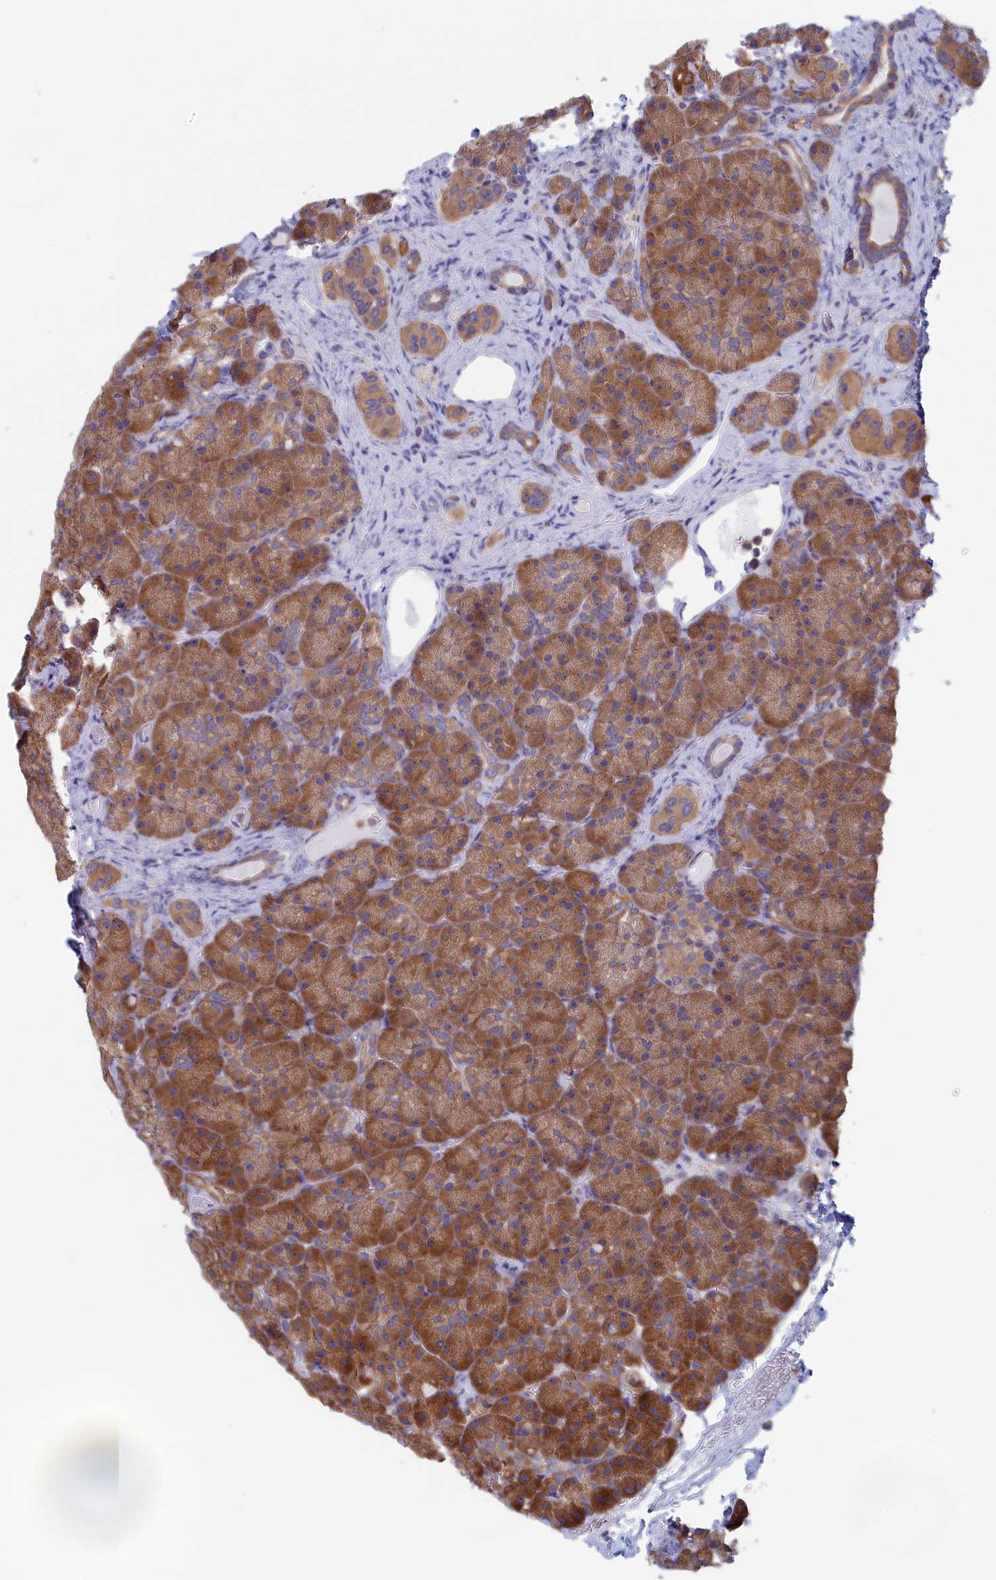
{"staining": {"intensity": "moderate", "quantity": ">75%", "location": "cytoplasmic/membranous"}, "tissue": "pancreas", "cell_type": "Exocrine glandular cells", "image_type": "normal", "snomed": [{"axis": "morphology", "description": "Normal tissue, NOS"}, {"axis": "topography", "description": "Pancreas"}], "caption": "Exocrine glandular cells show medium levels of moderate cytoplasmic/membranous expression in approximately >75% of cells in unremarkable pancreas. The staining was performed using DAB to visualize the protein expression in brown, while the nuclei were stained in blue with hematoxylin (Magnification: 20x).", "gene": "SYNDIG1L", "patient": {"sex": "male", "age": 36}}